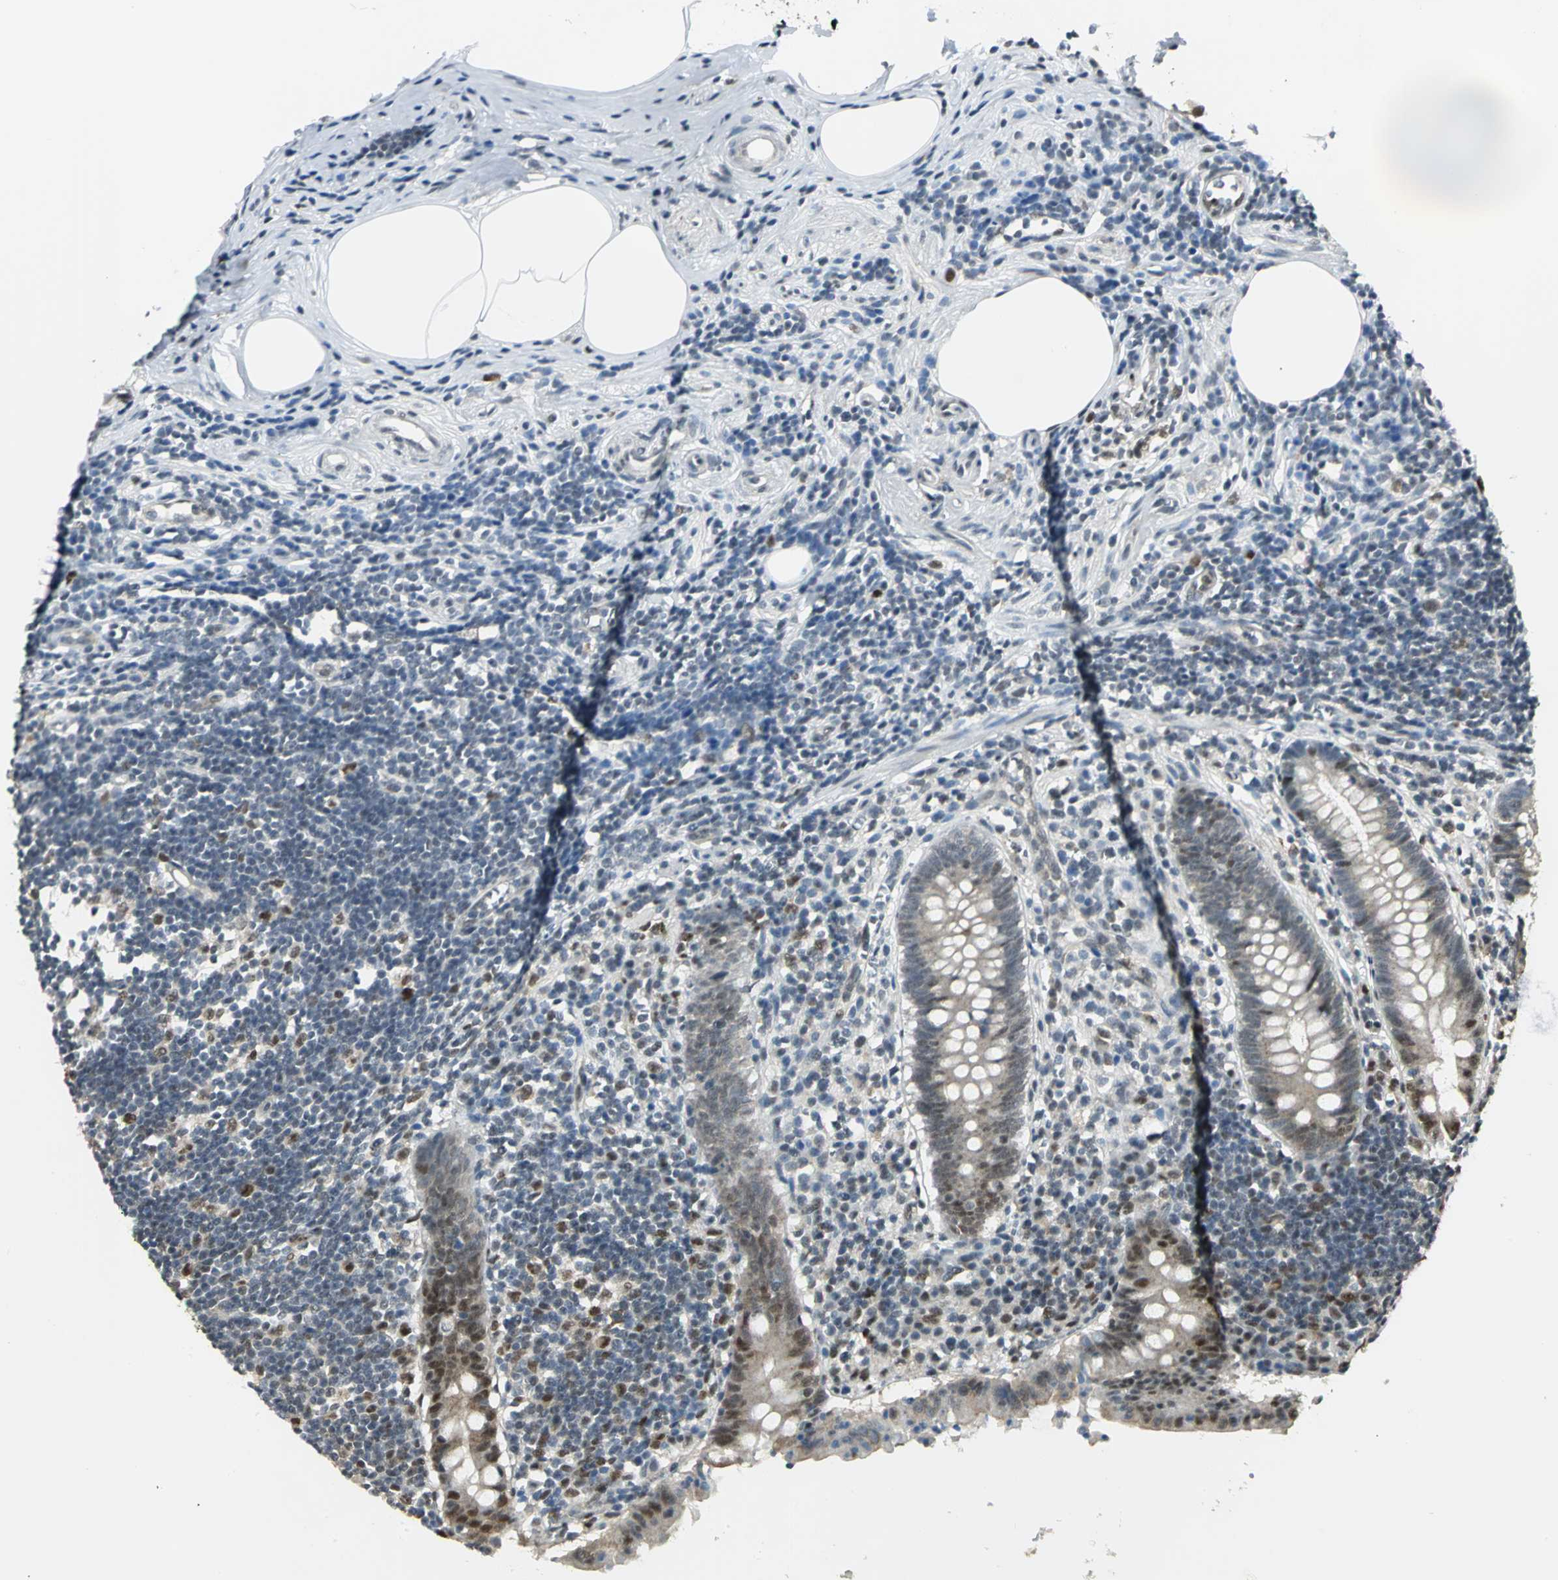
{"staining": {"intensity": "weak", "quantity": "25%-75%", "location": "cytoplasmic/membranous,nuclear"}, "tissue": "appendix", "cell_type": "Glandular cells", "image_type": "normal", "snomed": [{"axis": "morphology", "description": "Normal tissue, NOS"}, {"axis": "topography", "description": "Appendix"}], "caption": "Human appendix stained for a protein (brown) demonstrates weak cytoplasmic/membranous,nuclear positive positivity in about 25%-75% of glandular cells.", "gene": "DDX5", "patient": {"sex": "female", "age": 50}}